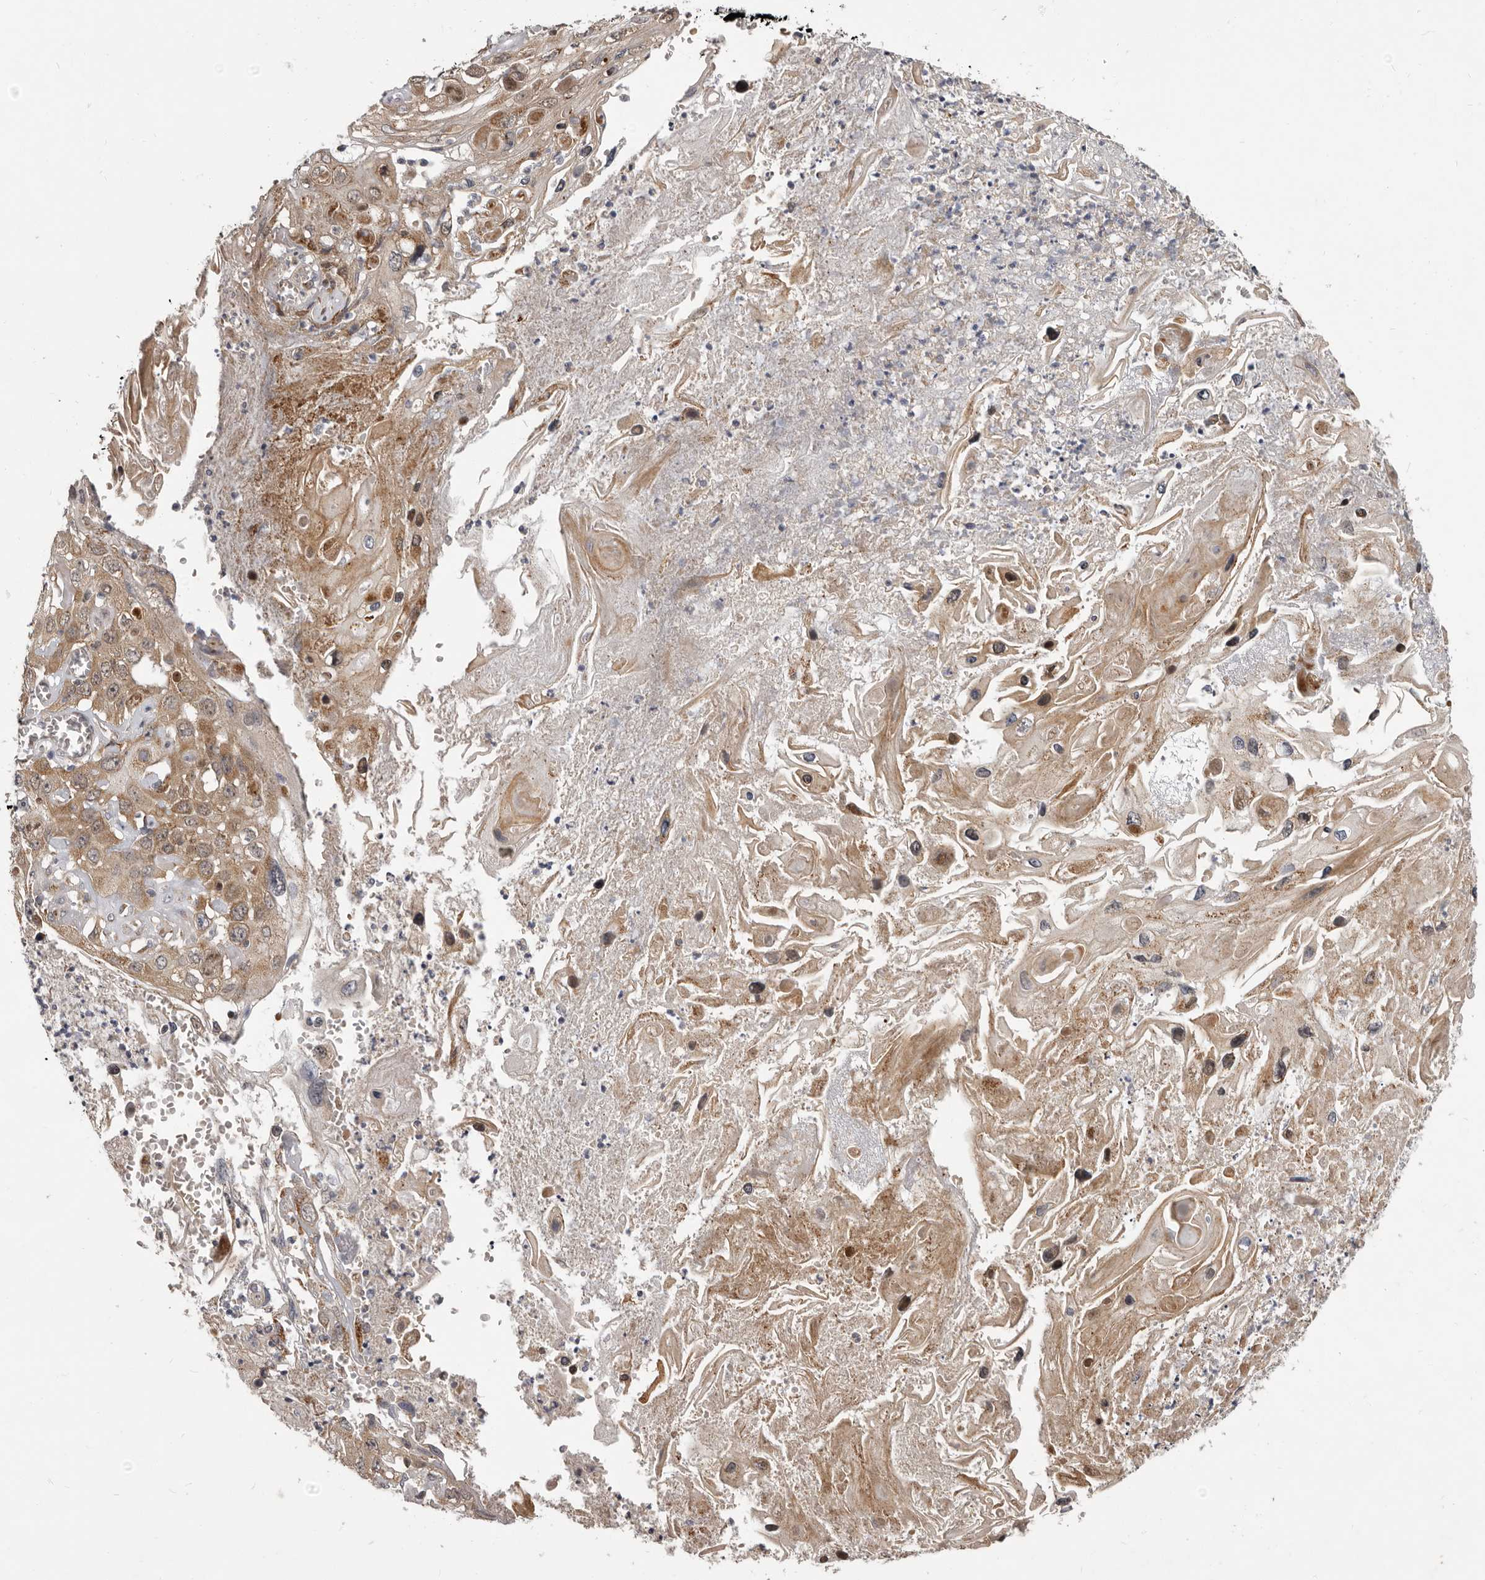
{"staining": {"intensity": "moderate", "quantity": ">75%", "location": "cytoplasmic/membranous"}, "tissue": "skin cancer", "cell_type": "Tumor cells", "image_type": "cancer", "snomed": [{"axis": "morphology", "description": "Squamous cell carcinoma, NOS"}, {"axis": "topography", "description": "Skin"}], "caption": "Tumor cells show moderate cytoplasmic/membranous positivity in about >75% of cells in skin cancer (squamous cell carcinoma).", "gene": "SMC4", "patient": {"sex": "male", "age": 55}}